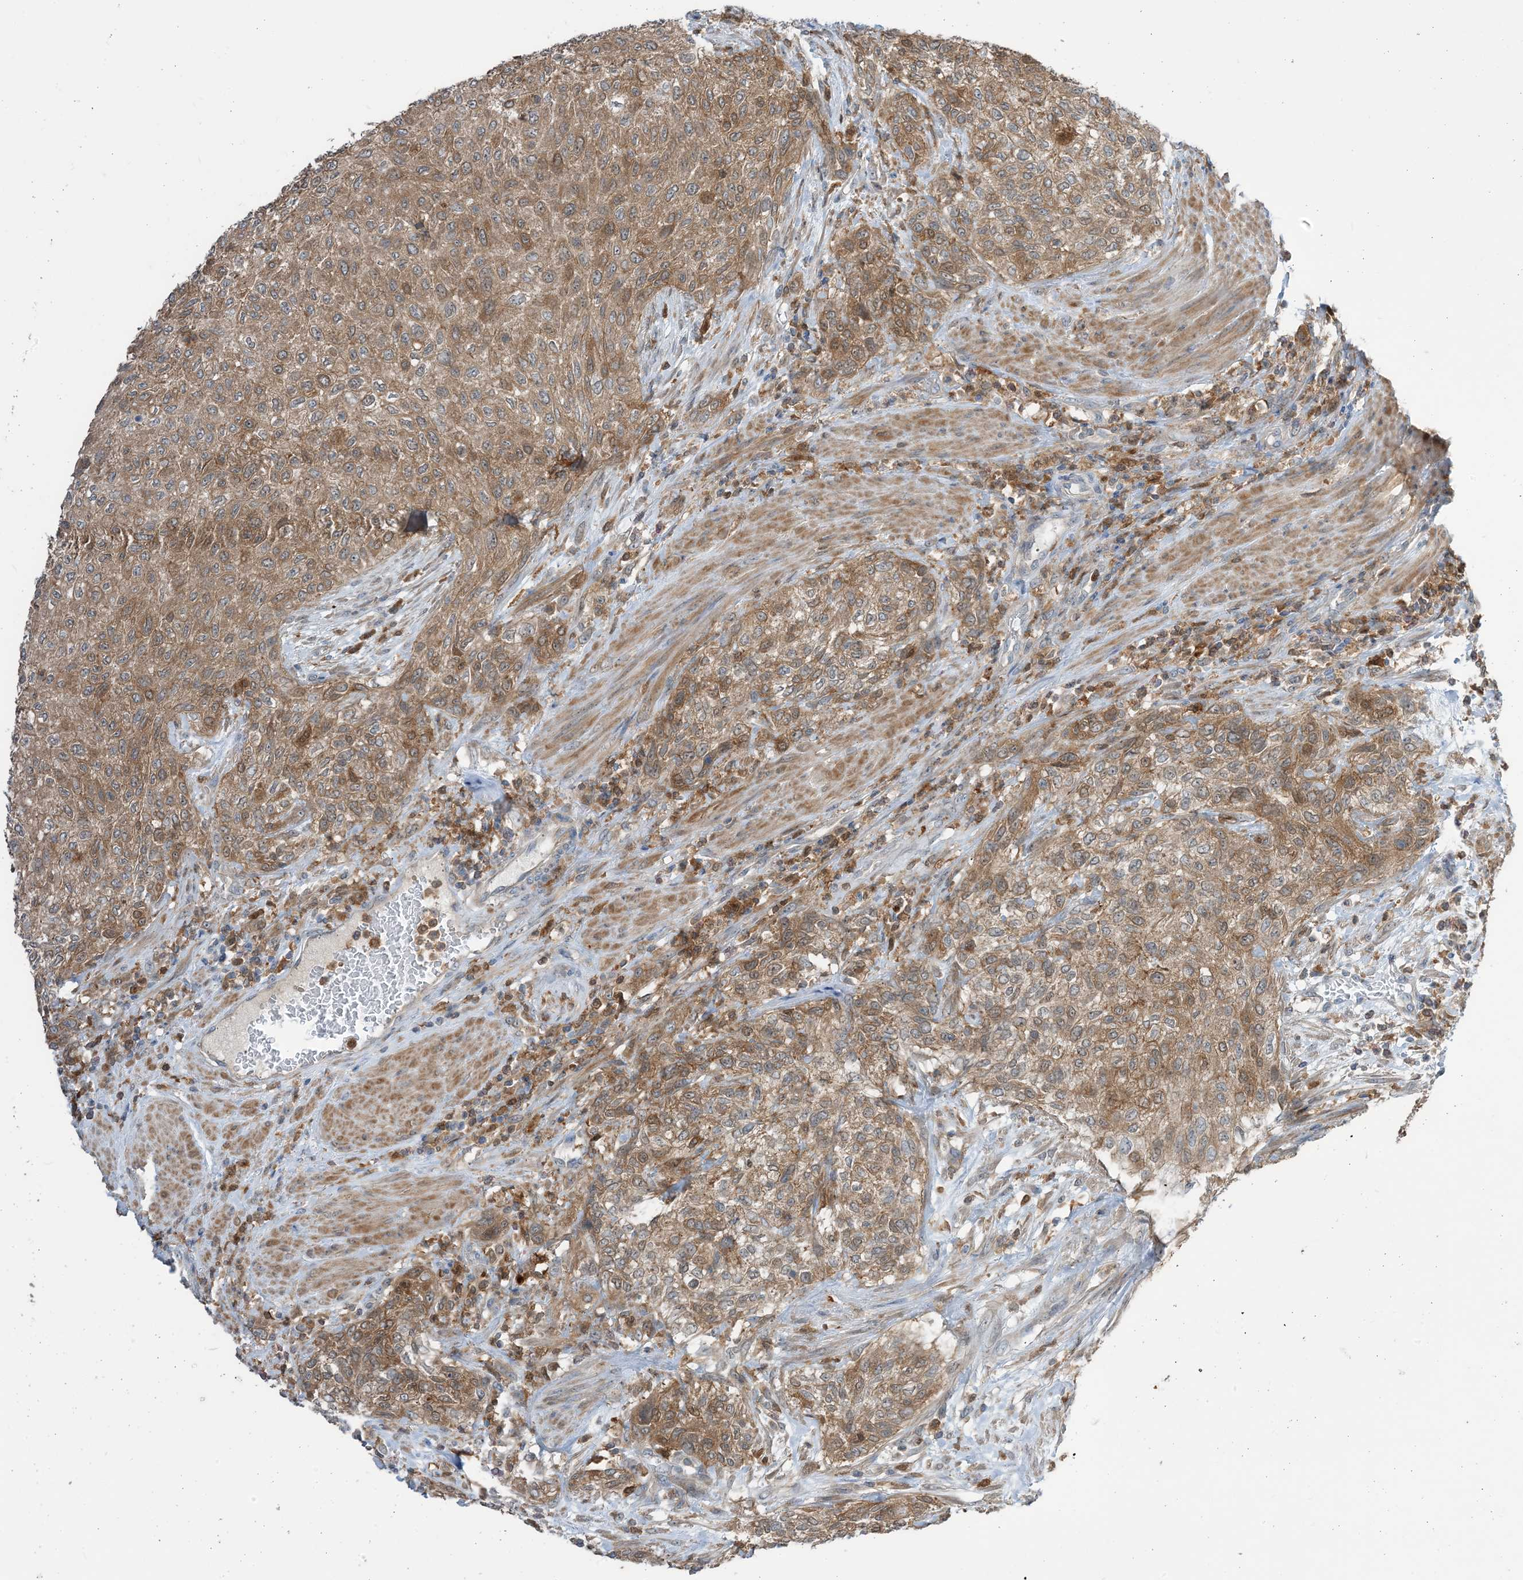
{"staining": {"intensity": "moderate", "quantity": ">75%", "location": "cytoplasmic/membranous"}, "tissue": "urothelial cancer", "cell_type": "Tumor cells", "image_type": "cancer", "snomed": [{"axis": "morphology", "description": "Urothelial carcinoma, High grade"}, {"axis": "topography", "description": "Urinary bladder"}], "caption": "An immunohistochemistry image of tumor tissue is shown. Protein staining in brown shows moderate cytoplasmic/membranous positivity in high-grade urothelial carcinoma within tumor cells.", "gene": "NAGK", "patient": {"sex": "male", "age": 35}}